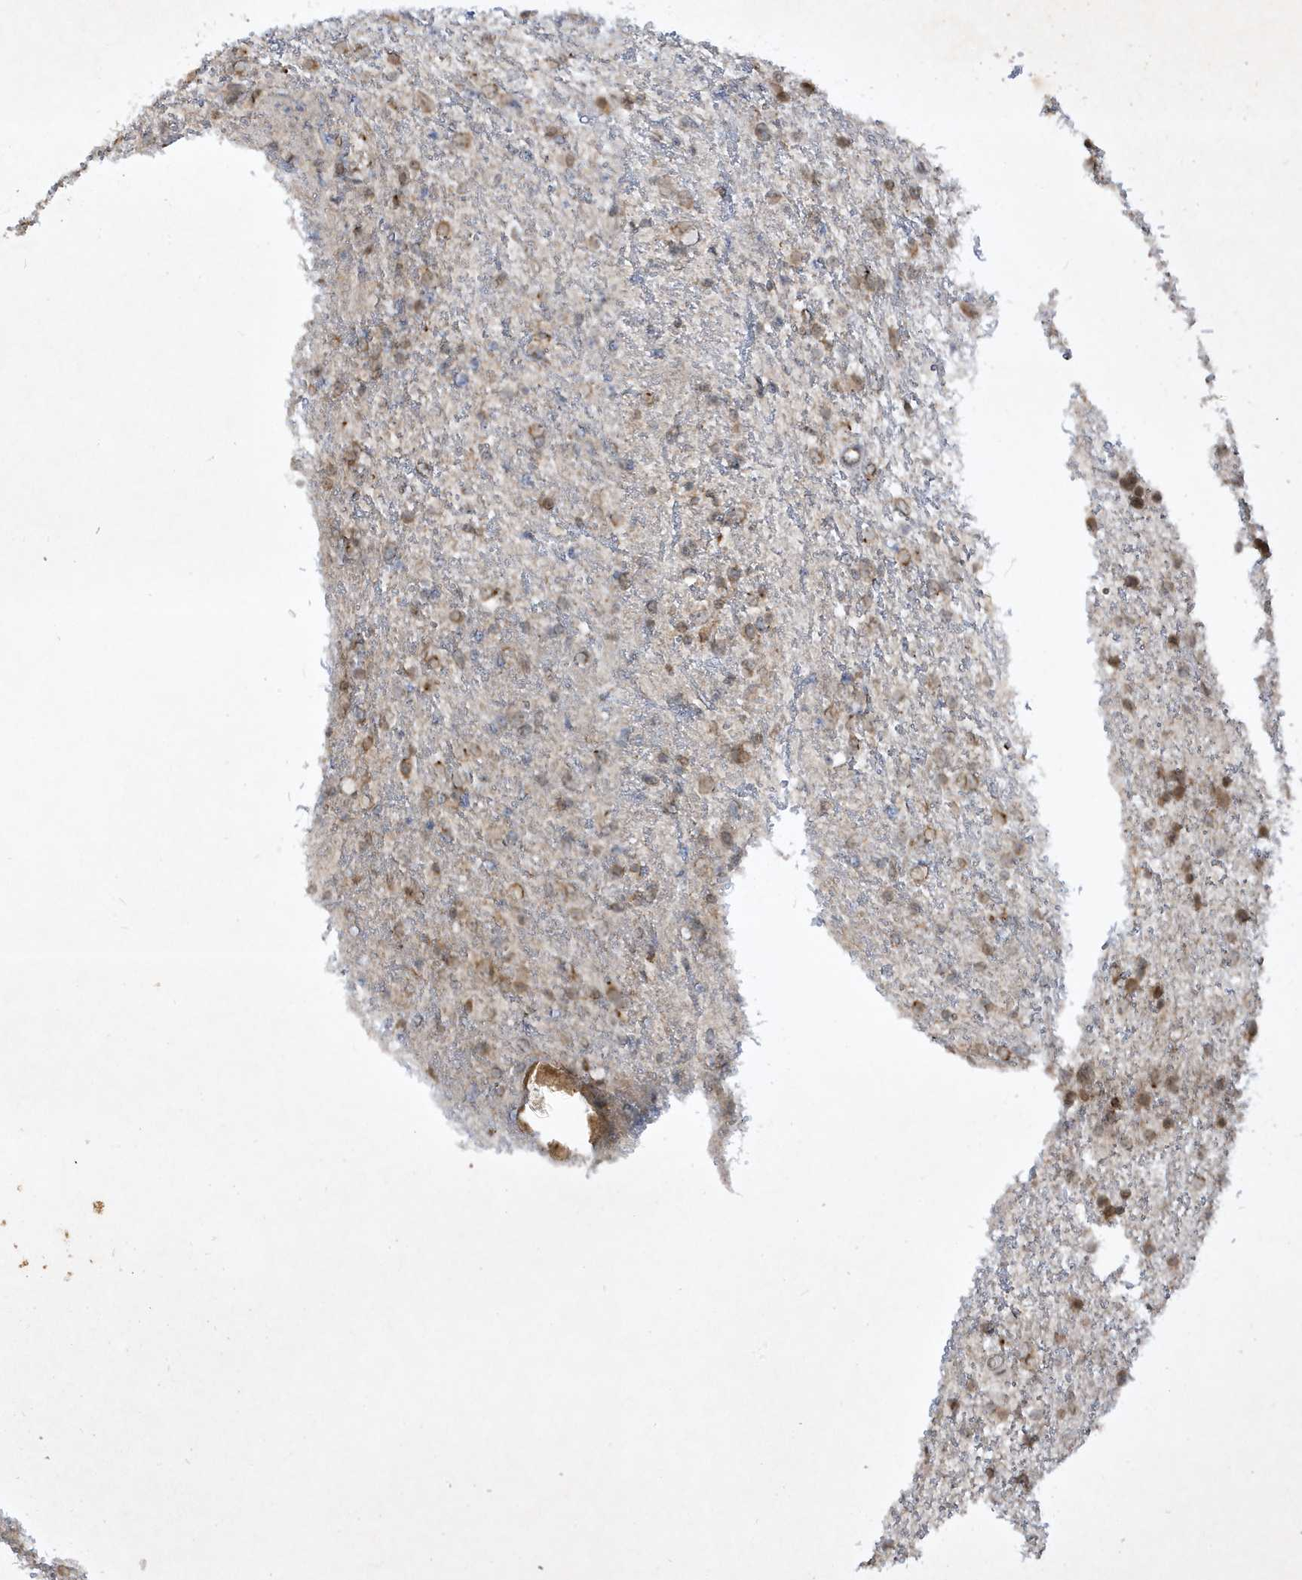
{"staining": {"intensity": "weak", "quantity": "25%-75%", "location": "cytoplasmic/membranous"}, "tissue": "glioma", "cell_type": "Tumor cells", "image_type": "cancer", "snomed": [{"axis": "morphology", "description": "Glioma, malignant, Low grade"}, {"axis": "topography", "description": "Cerebral cortex"}], "caption": "Malignant glioma (low-grade) was stained to show a protein in brown. There is low levels of weak cytoplasmic/membranous positivity in approximately 25%-75% of tumor cells.", "gene": "ZNF213", "patient": {"sex": "female", "age": 39}}